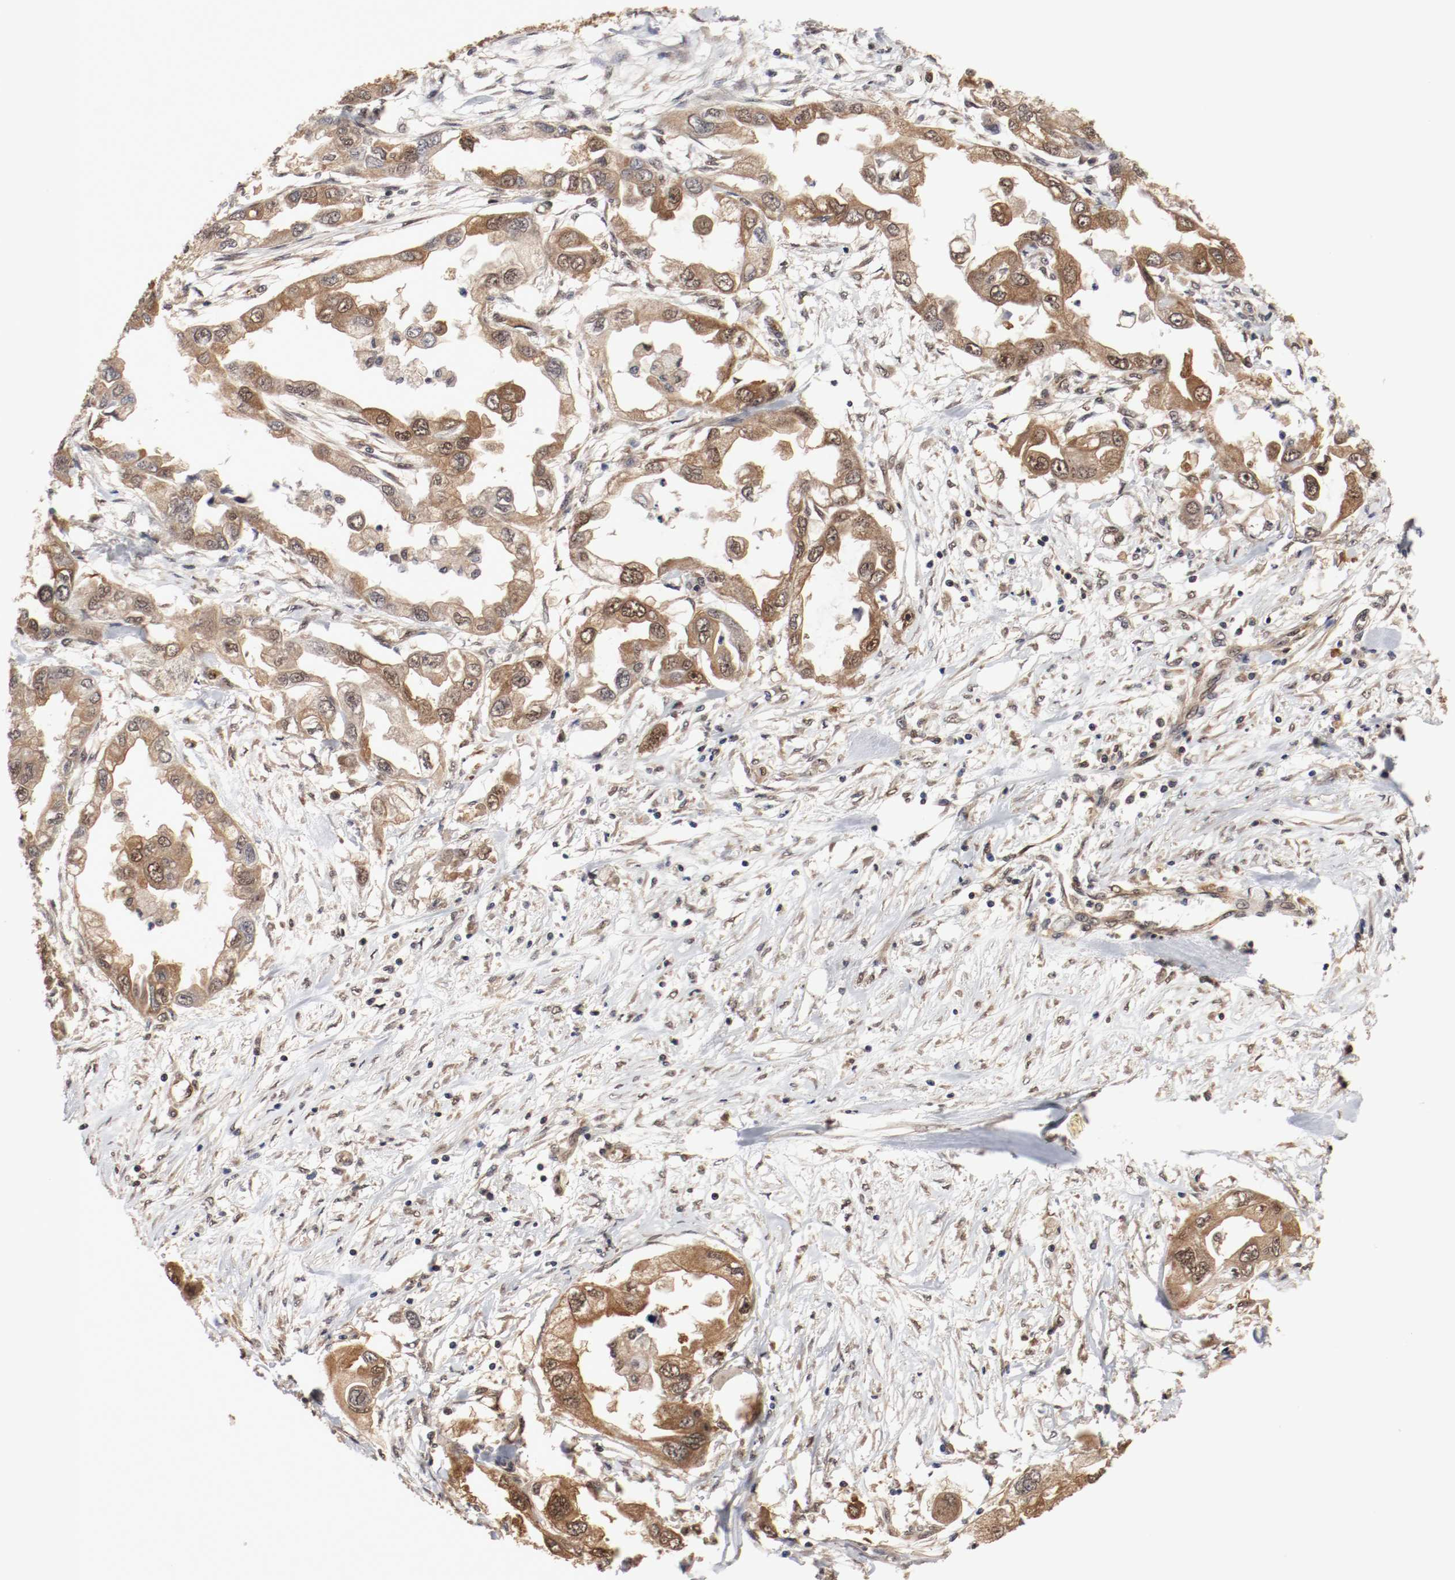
{"staining": {"intensity": "moderate", "quantity": ">75%", "location": "cytoplasmic/membranous,nuclear"}, "tissue": "endometrial cancer", "cell_type": "Tumor cells", "image_type": "cancer", "snomed": [{"axis": "morphology", "description": "Adenocarcinoma, NOS"}, {"axis": "topography", "description": "Endometrium"}], "caption": "Immunohistochemical staining of human adenocarcinoma (endometrial) shows medium levels of moderate cytoplasmic/membranous and nuclear expression in about >75% of tumor cells.", "gene": "AFG3L2", "patient": {"sex": "female", "age": 67}}